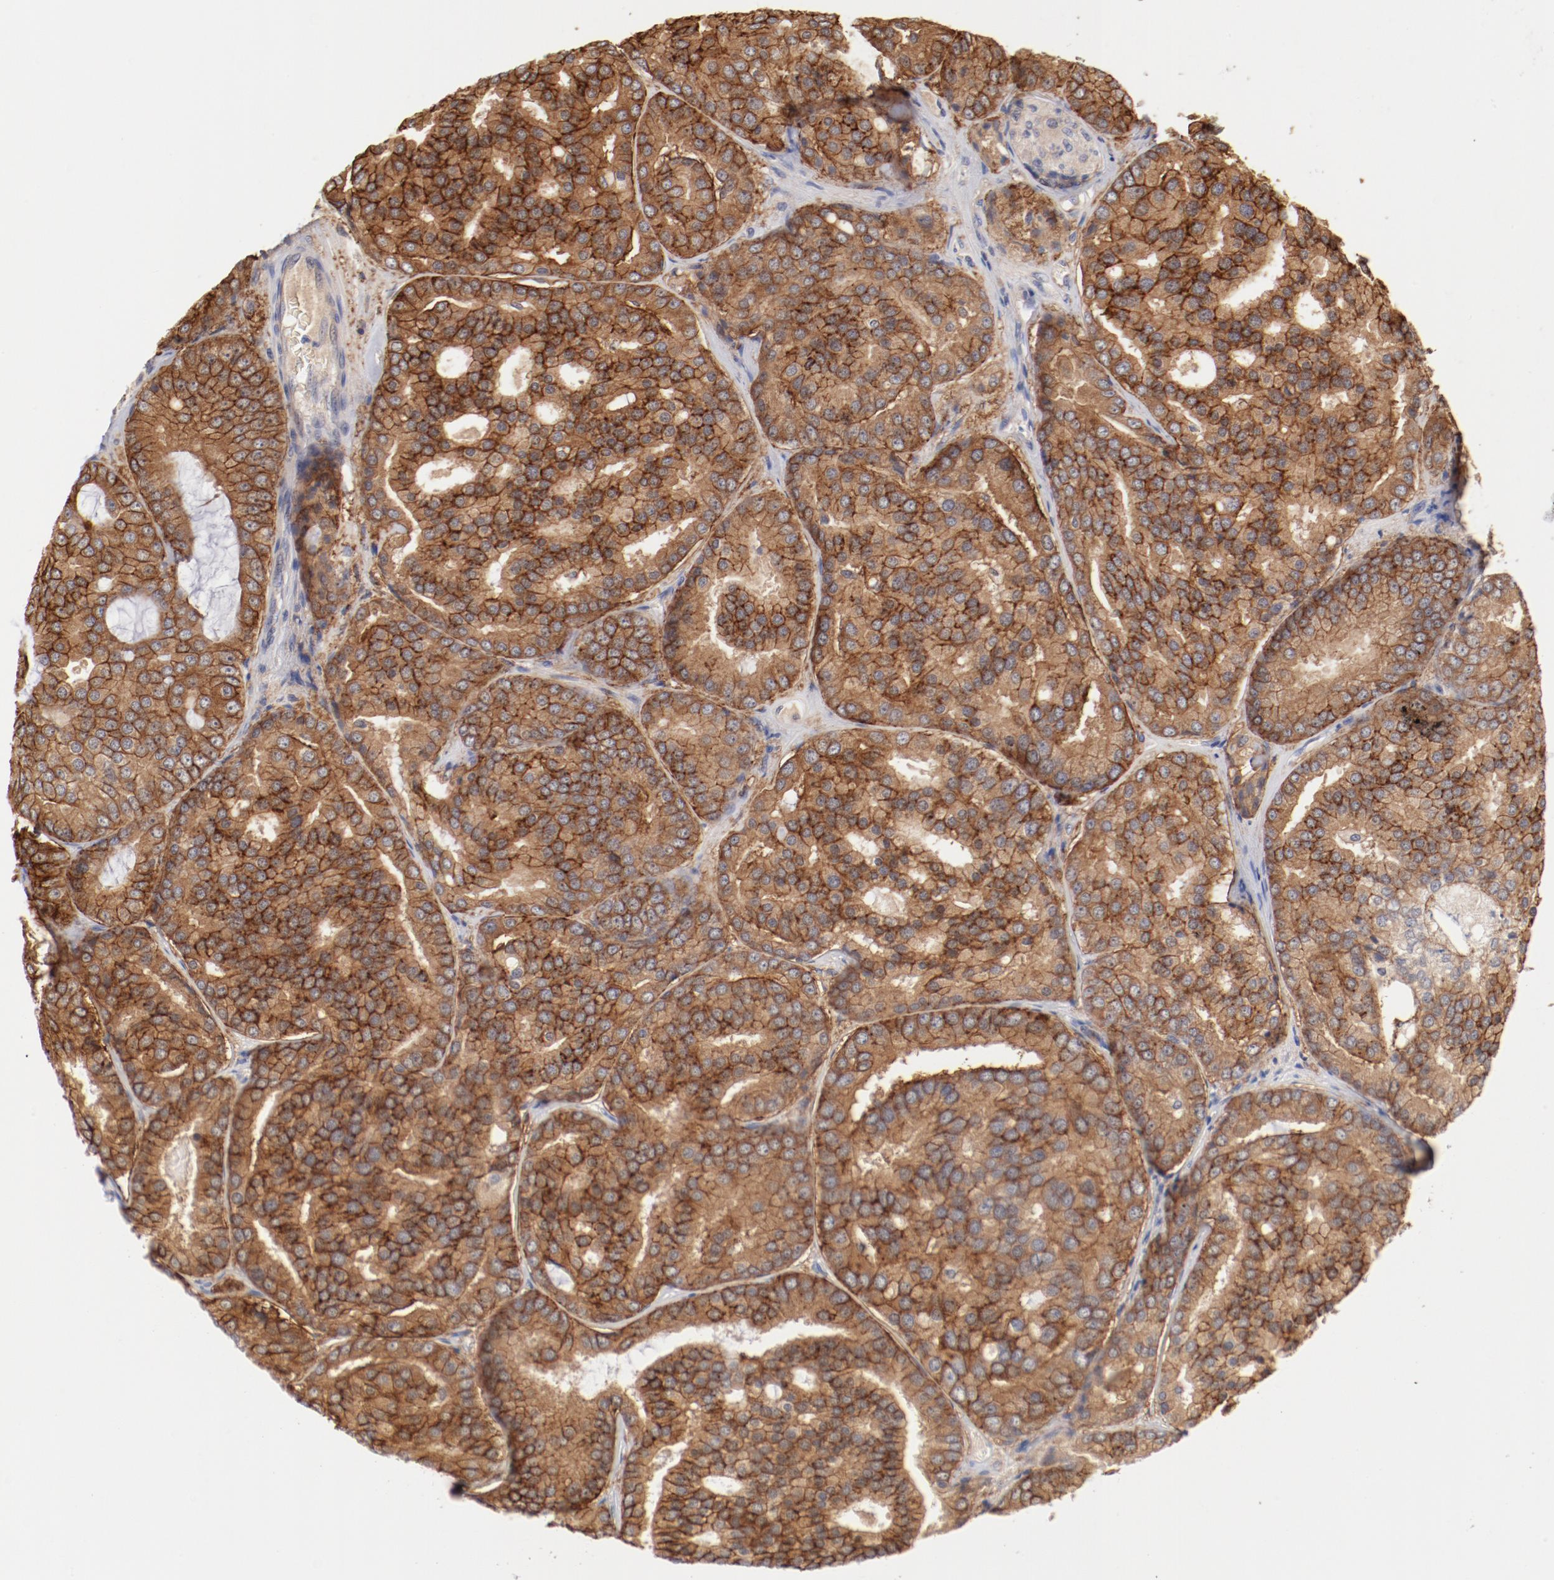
{"staining": {"intensity": "moderate", "quantity": ">75%", "location": "cytoplasmic/membranous"}, "tissue": "prostate cancer", "cell_type": "Tumor cells", "image_type": "cancer", "snomed": [{"axis": "morphology", "description": "Adenocarcinoma, High grade"}, {"axis": "topography", "description": "Prostate"}], "caption": "Prostate adenocarcinoma (high-grade) was stained to show a protein in brown. There is medium levels of moderate cytoplasmic/membranous expression in about >75% of tumor cells.", "gene": "SETD3", "patient": {"sex": "male", "age": 64}}